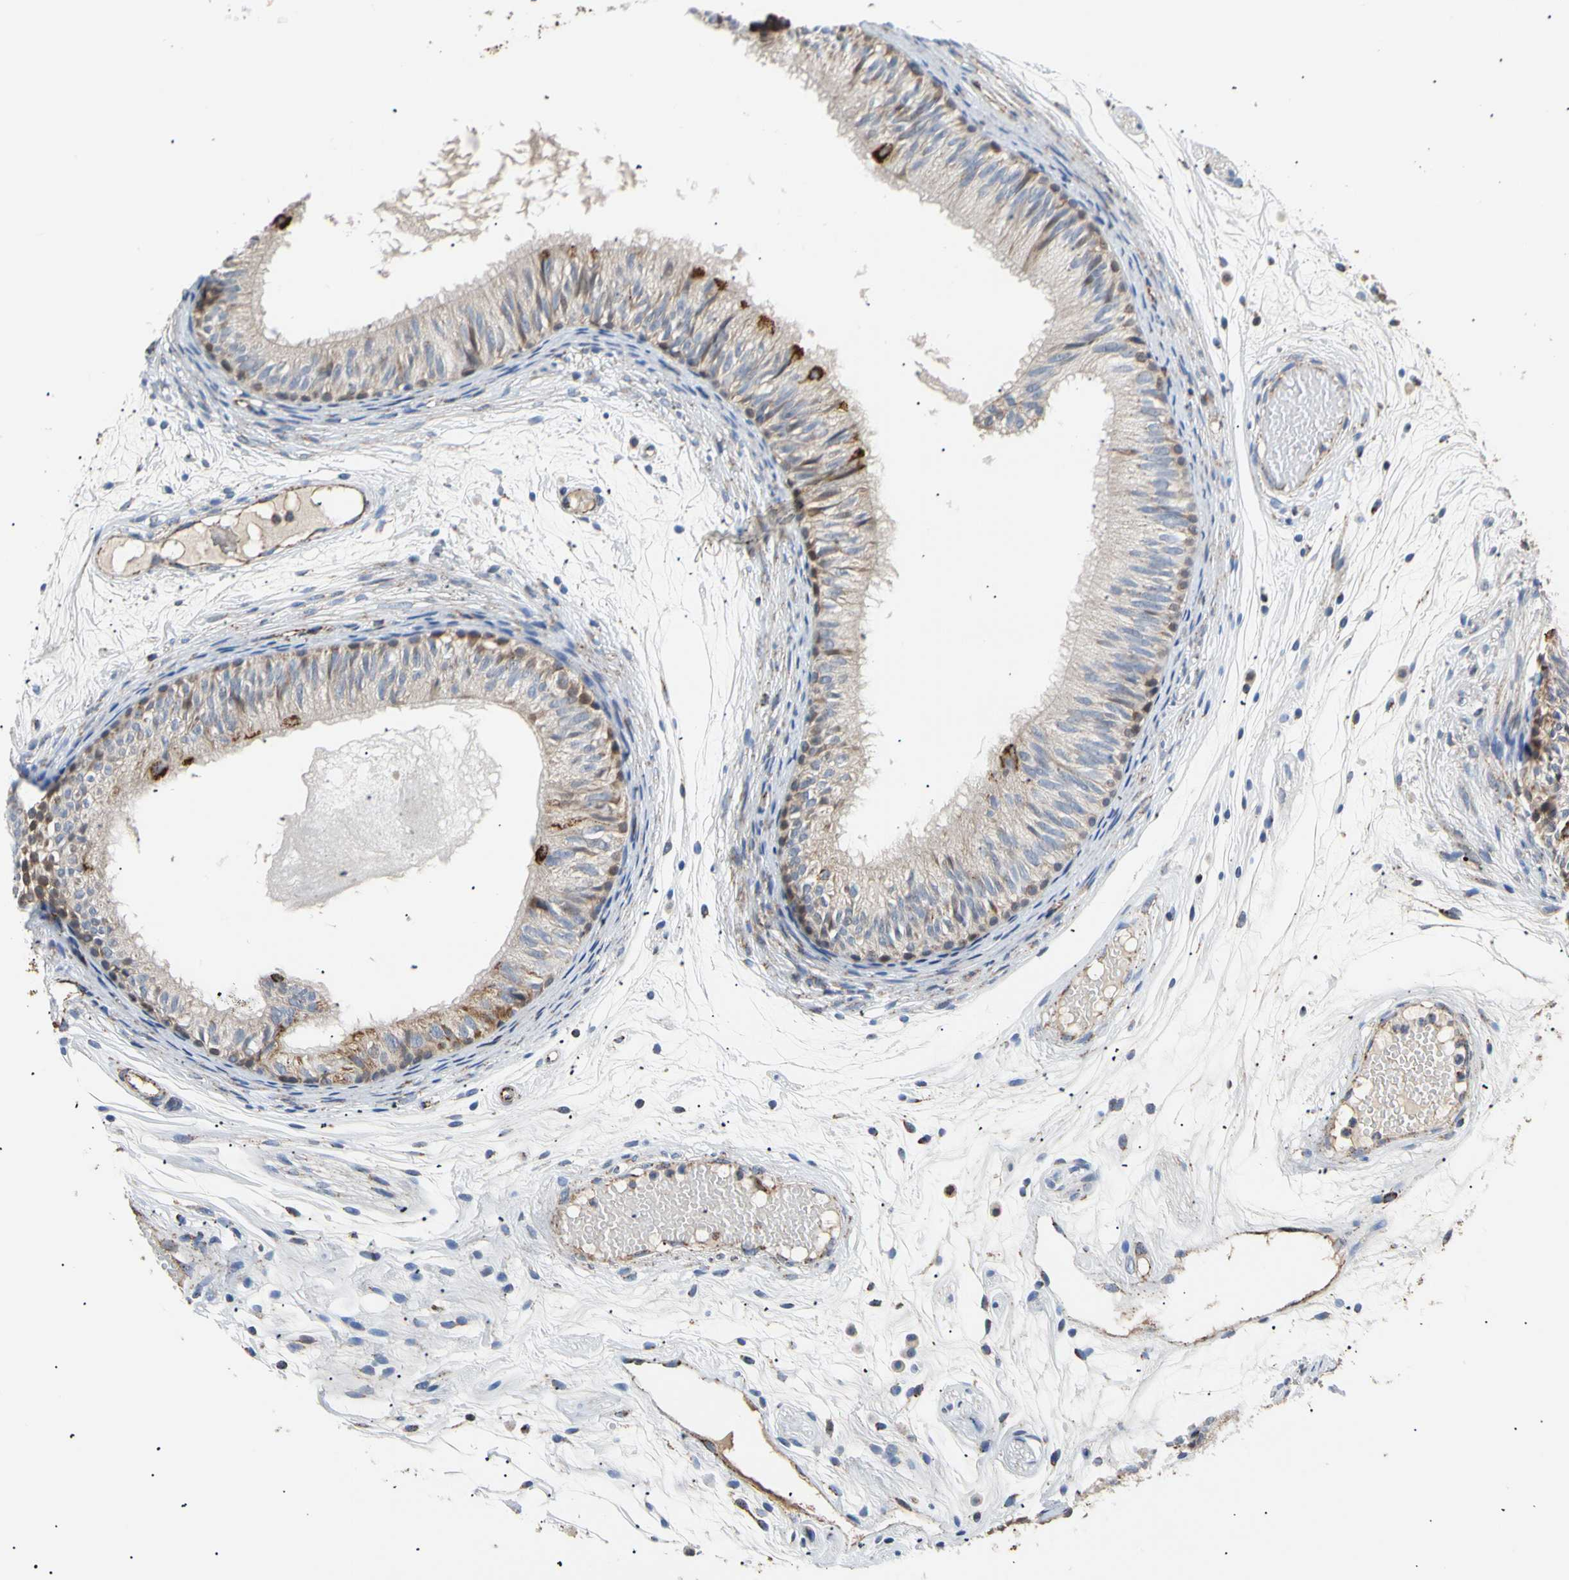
{"staining": {"intensity": "strong", "quantity": "25%-75%", "location": "cytoplasmic/membranous"}, "tissue": "epididymis", "cell_type": "Glandular cells", "image_type": "normal", "snomed": [{"axis": "morphology", "description": "Normal tissue, NOS"}, {"axis": "morphology", "description": "Atrophy, NOS"}, {"axis": "topography", "description": "Testis"}, {"axis": "topography", "description": "Epididymis"}], "caption": "Glandular cells demonstrate high levels of strong cytoplasmic/membranous expression in about 25%-75% of cells in normal human epididymis. (brown staining indicates protein expression, while blue staining denotes nuclei).", "gene": "ACAT1", "patient": {"sex": "male", "age": 18}}